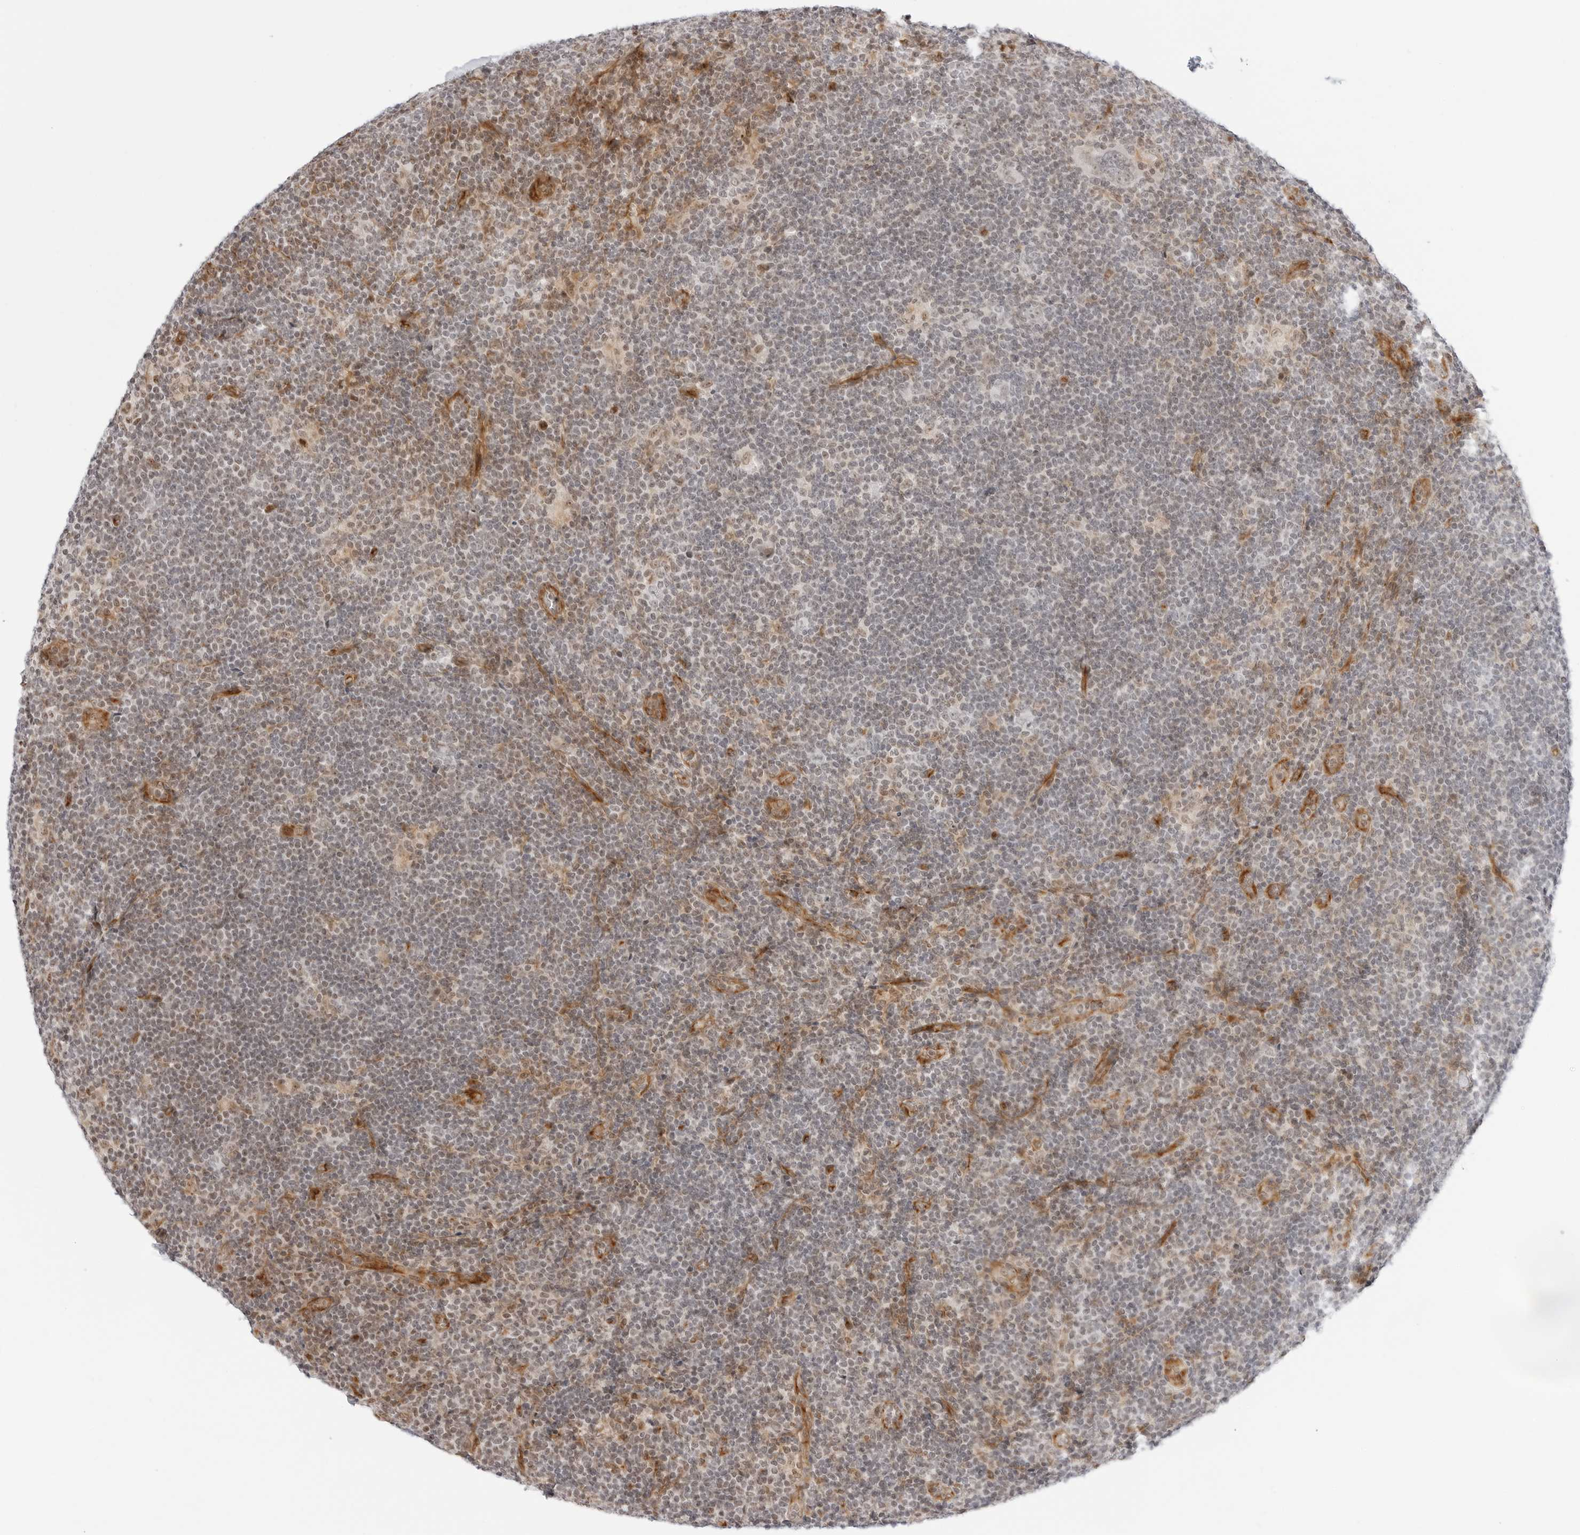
{"staining": {"intensity": "weak", "quantity": "25%-75%", "location": "nuclear"}, "tissue": "lymphoma", "cell_type": "Tumor cells", "image_type": "cancer", "snomed": [{"axis": "morphology", "description": "Hodgkin's disease, NOS"}, {"axis": "topography", "description": "Lymph node"}], "caption": "Lymphoma stained for a protein demonstrates weak nuclear positivity in tumor cells.", "gene": "ZNF613", "patient": {"sex": "female", "age": 57}}